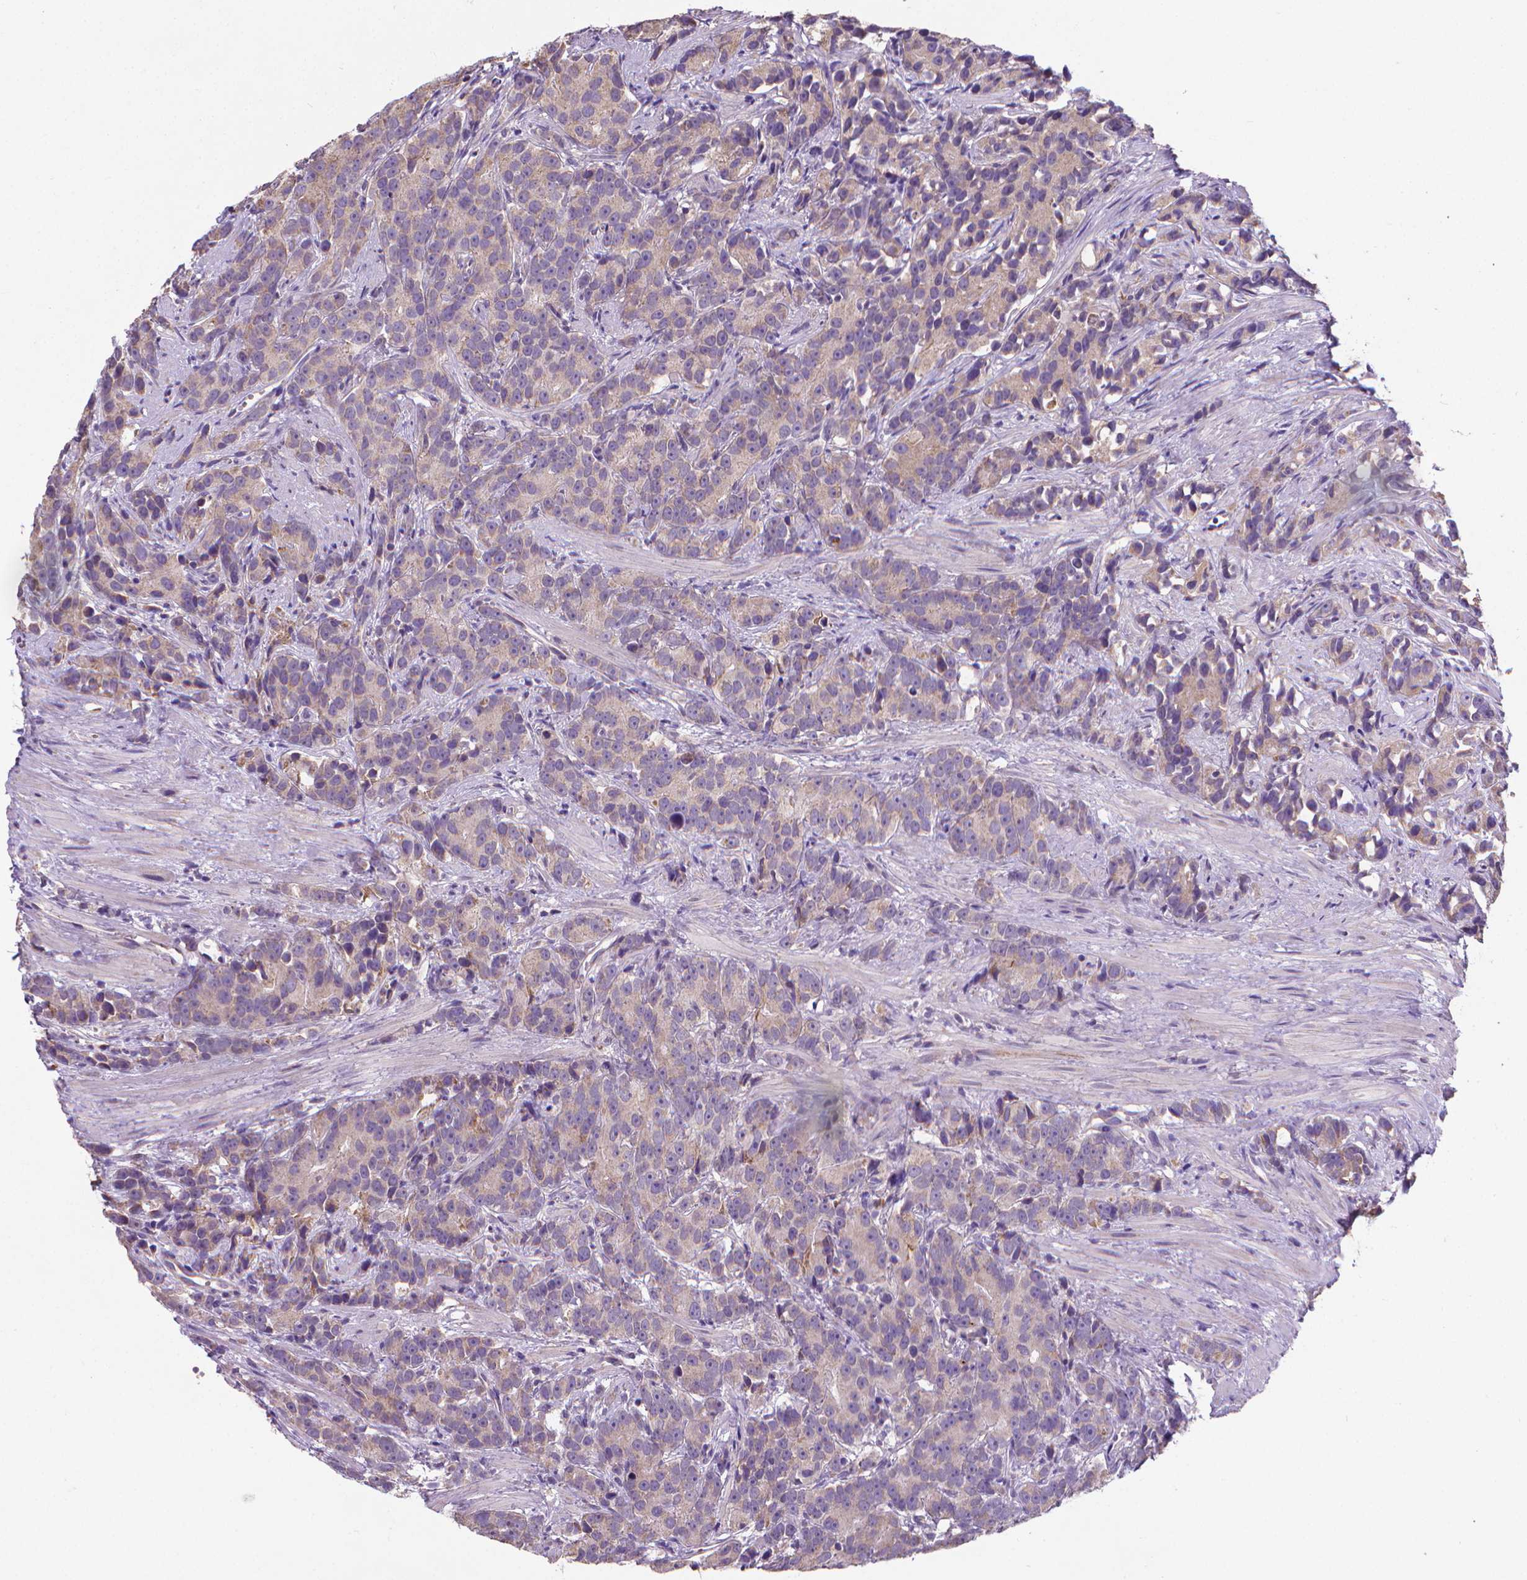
{"staining": {"intensity": "weak", "quantity": "25%-75%", "location": "cytoplasmic/membranous"}, "tissue": "prostate cancer", "cell_type": "Tumor cells", "image_type": "cancer", "snomed": [{"axis": "morphology", "description": "Adenocarcinoma, High grade"}, {"axis": "topography", "description": "Prostate"}], "caption": "DAB (3,3'-diaminobenzidine) immunohistochemical staining of prostate high-grade adenocarcinoma demonstrates weak cytoplasmic/membranous protein expression in about 25%-75% of tumor cells.", "gene": "GPR63", "patient": {"sex": "male", "age": 90}}